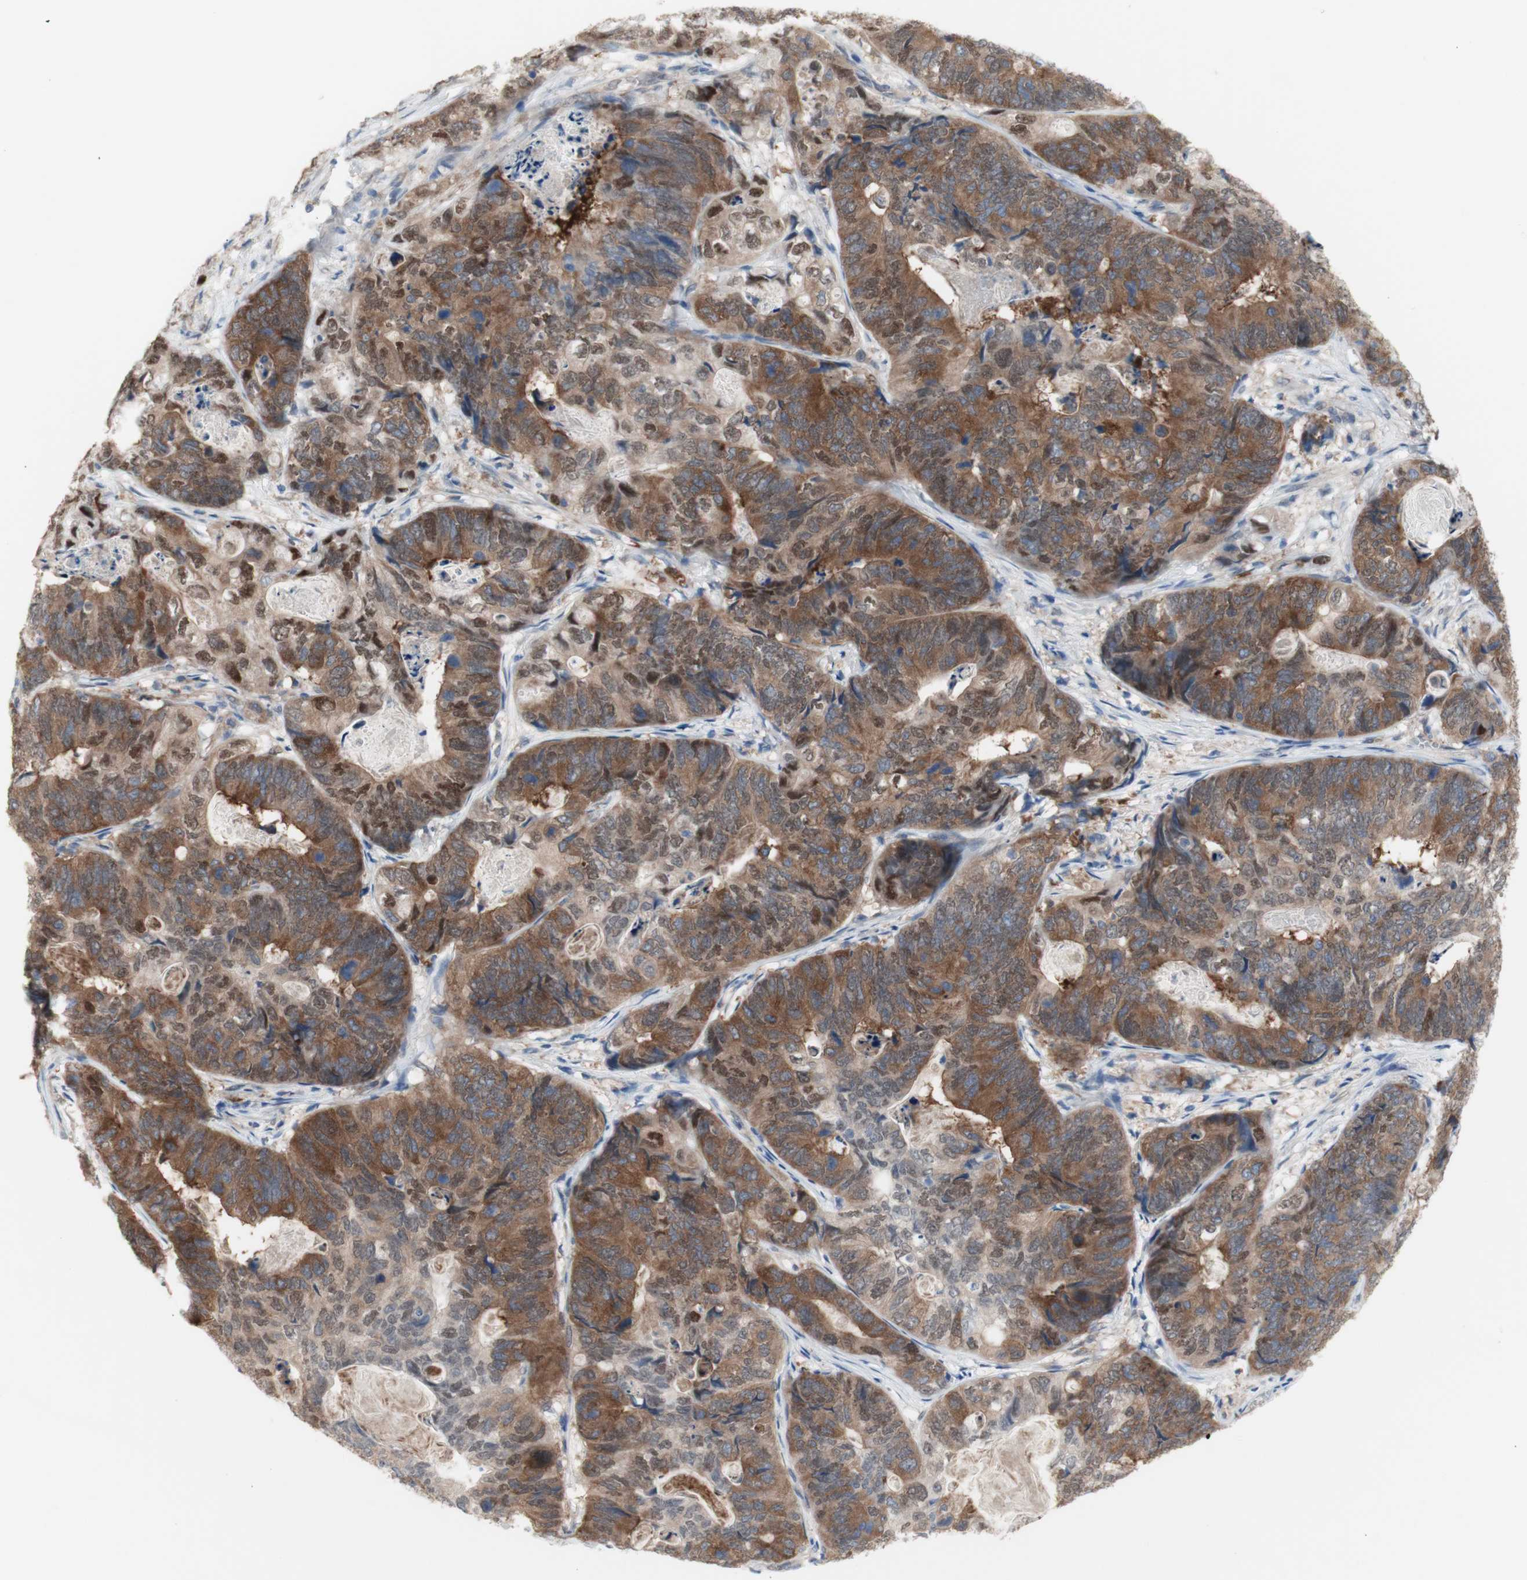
{"staining": {"intensity": "moderate", "quantity": ">75%", "location": "cytoplasmic/membranous,nuclear"}, "tissue": "stomach cancer", "cell_type": "Tumor cells", "image_type": "cancer", "snomed": [{"axis": "morphology", "description": "Adenocarcinoma, NOS"}, {"axis": "topography", "description": "Stomach"}], "caption": "Immunohistochemistry (DAB) staining of human stomach adenocarcinoma reveals moderate cytoplasmic/membranous and nuclear protein expression in approximately >75% of tumor cells.", "gene": "PRMT5", "patient": {"sex": "female", "age": 89}}